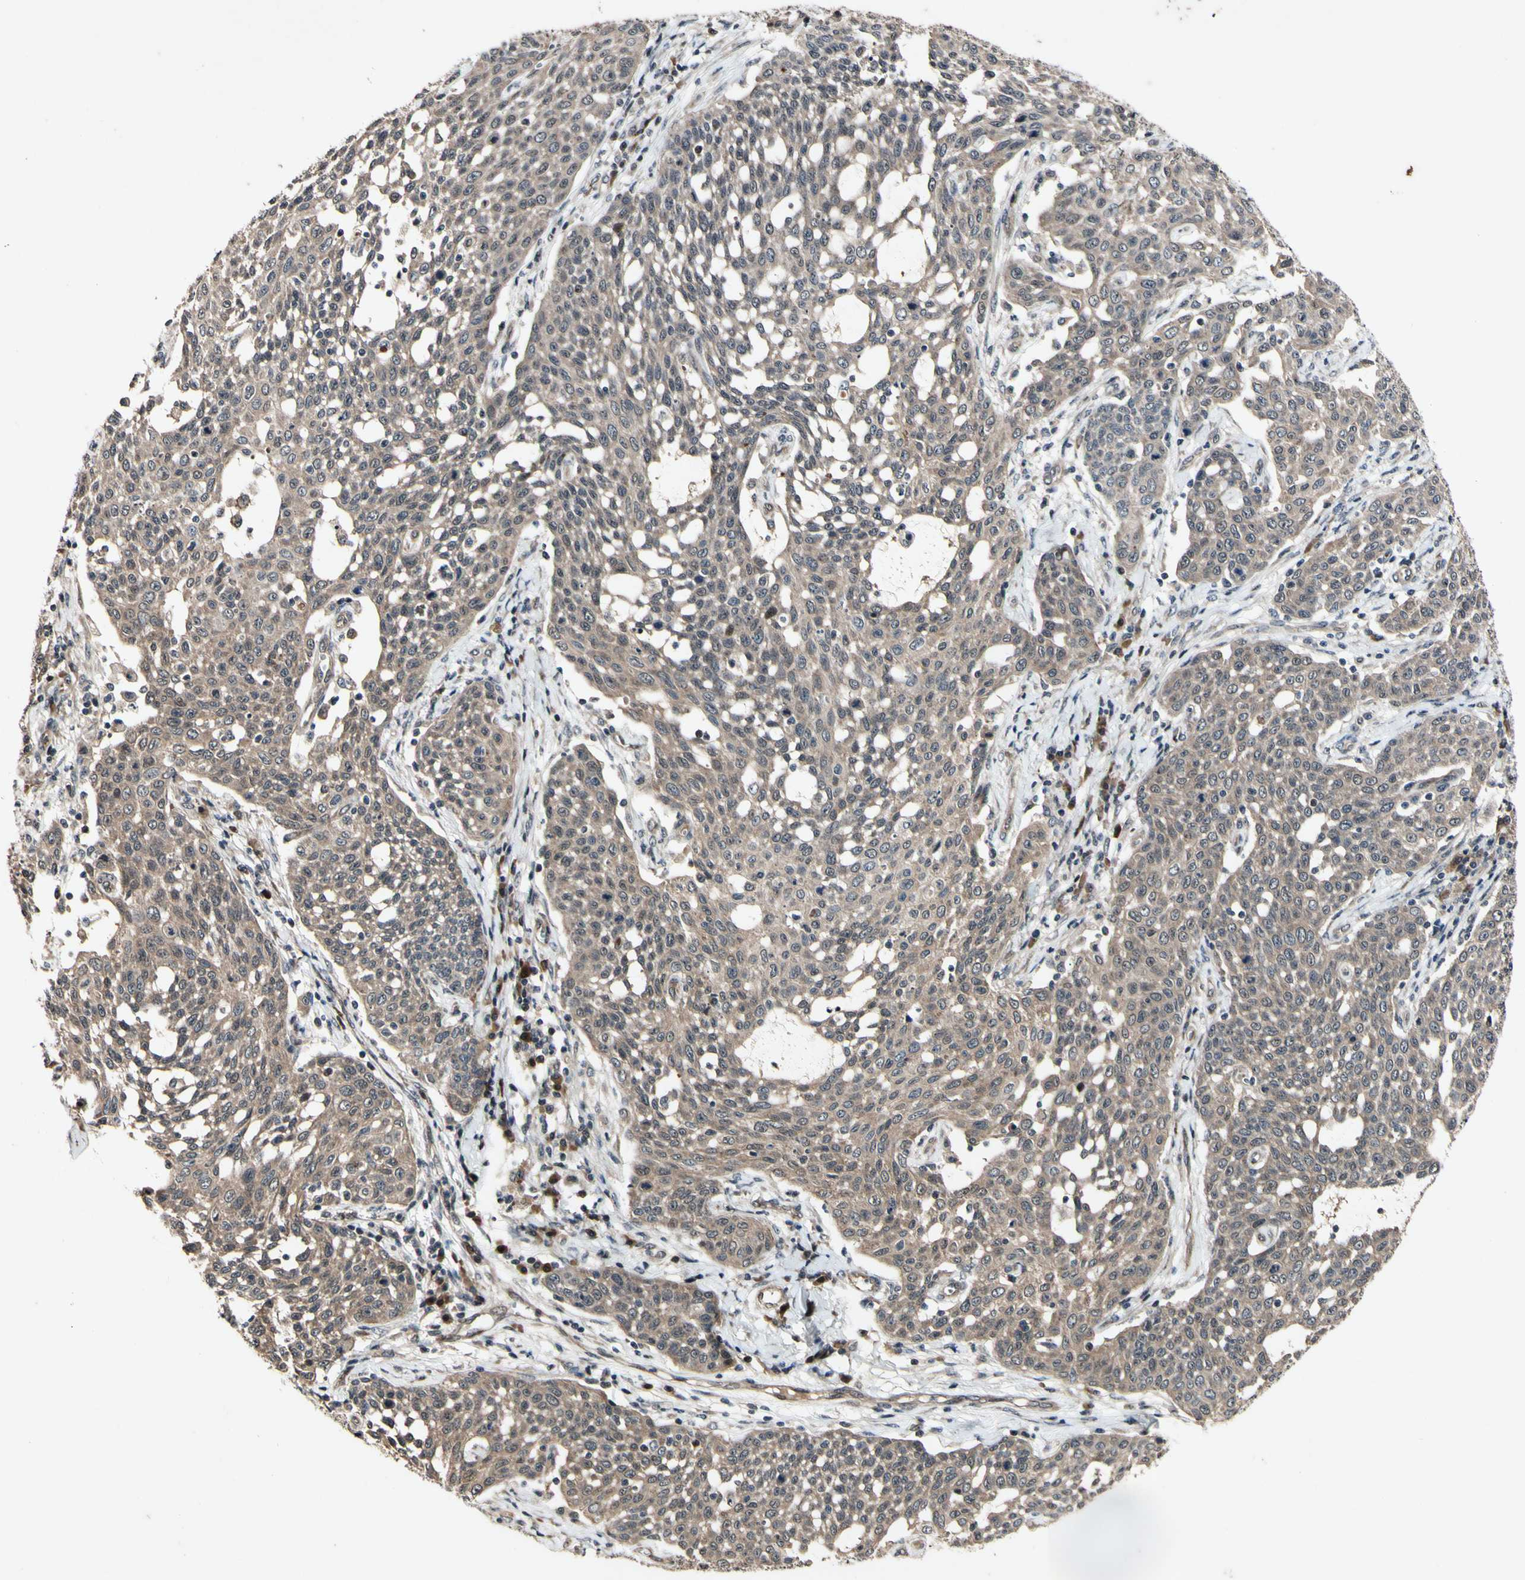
{"staining": {"intensity": "moderate", "quantity": ">75%", "location": "cytoplasmic/membranous"}, "tissue": "cervical cancer", "cell_type": "Tumor cells", "image_type": "cancer", "snomed": [{"axis": "morphology", "description": "Squamous cell carcinoma, NOS"}, {"axis": "topography", "description": "Cervix"}], "caption": "Protein expression analysis of human cervical cancer reveals moderate cytoplasmic/membranous expression in approximately >75% of tumor cells. The staining was performed using DAB, with brown indicating positive protein expression. Nuclei are stained blue with hematoxylin.", "gene": "CSNK1E", "patient": {"sex": "female", "age": 34}}